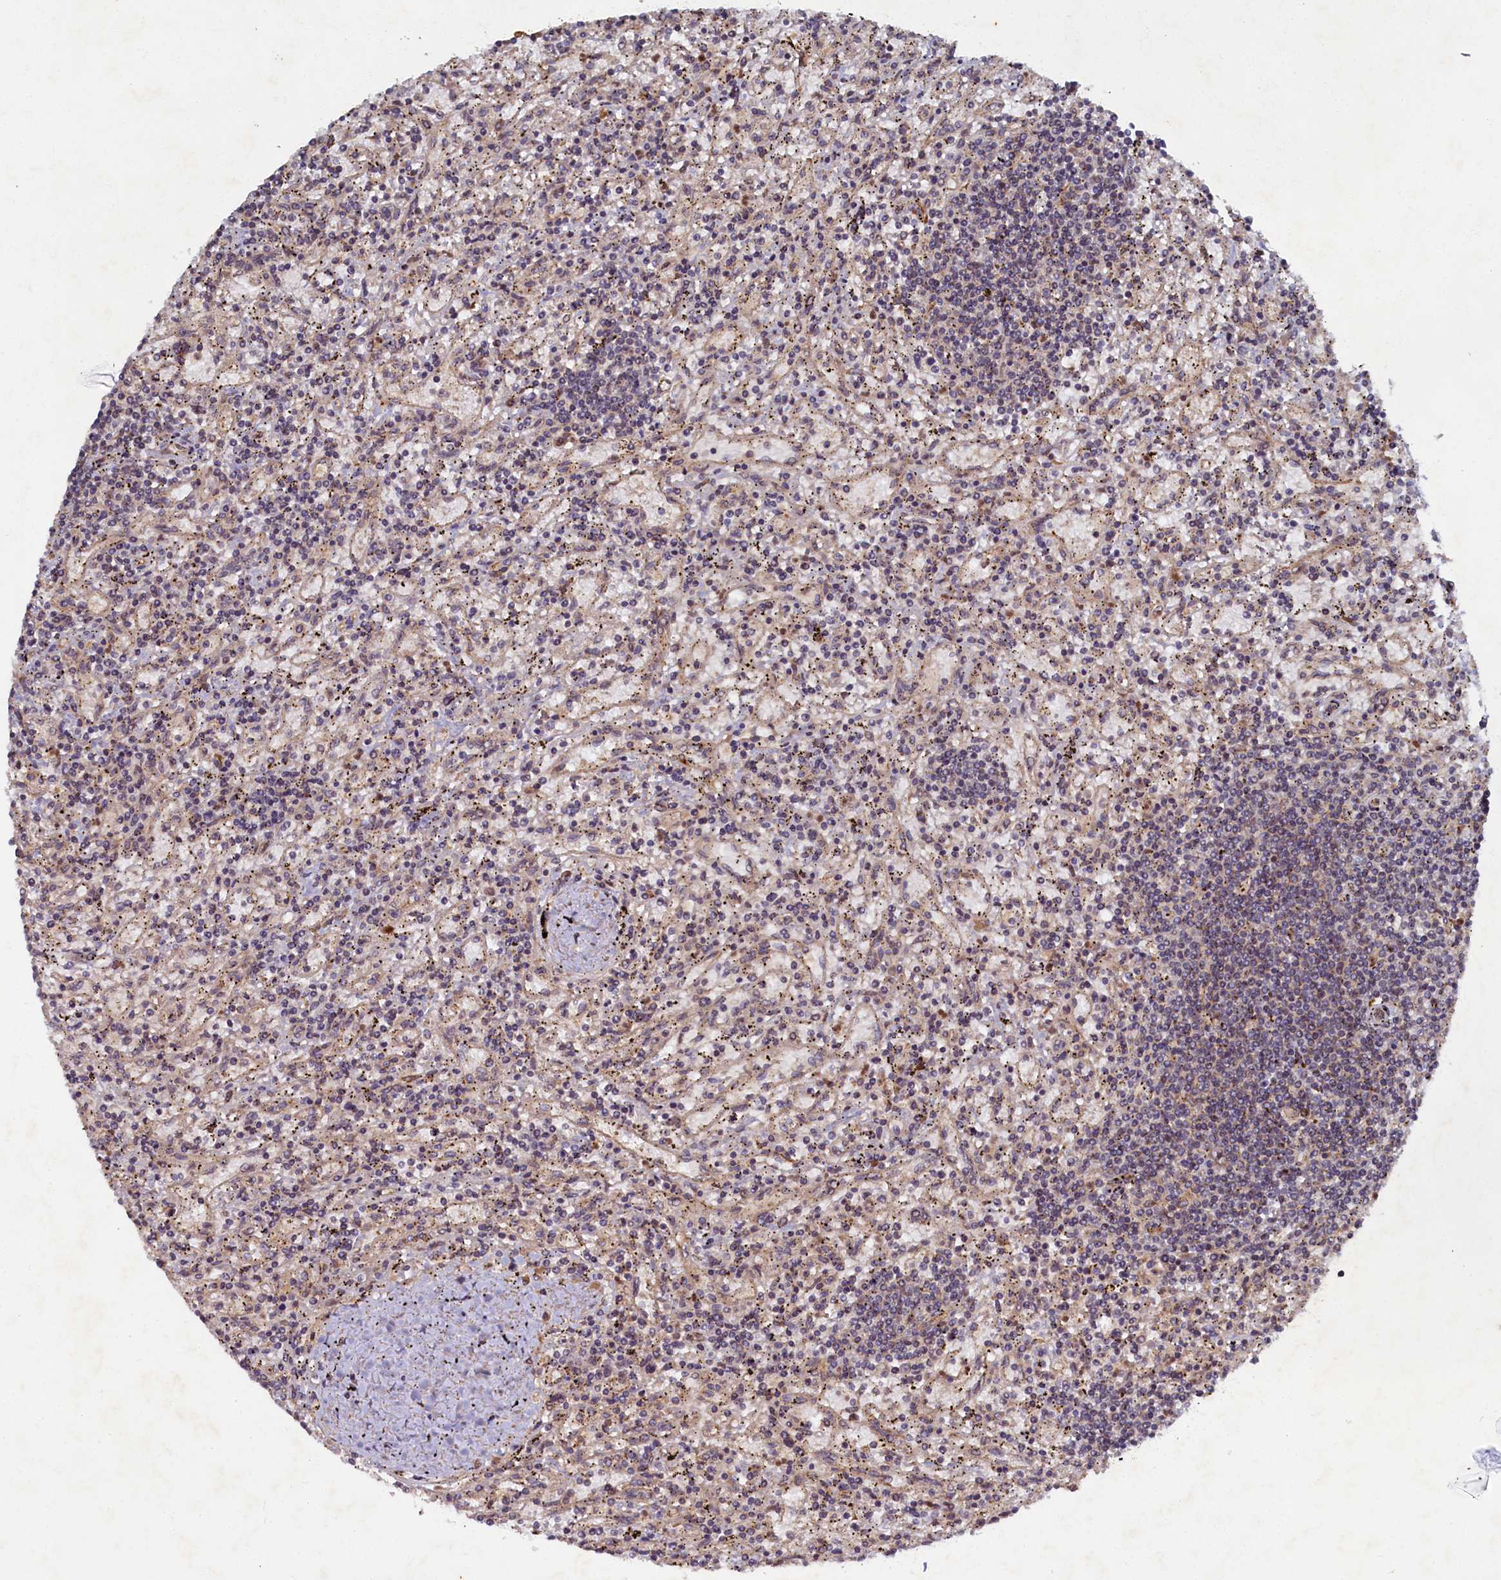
{"staining": {"intensity": "weak", "quantity": "<25%", "location": "cytoplasmic/membranous"}, "tissue": "lymphoma", "cell_type": "Tumor cells", "image_type": "cancer", "snomed": [{"axis": "morphology", "description": "Malignant lymphoma, non-Hodgkin's type, Low grade"}, {"axis": "topography", "description": "Spleen"}], "caption": "This is a photomicrograph of immunohistochemistry staining of low-grade malignant lymphoma, non-Hodgkin's type, which shows no positivity in tumor cells.", "gene": "CEP20", "patient": {"sex": "male", "age": 76}}